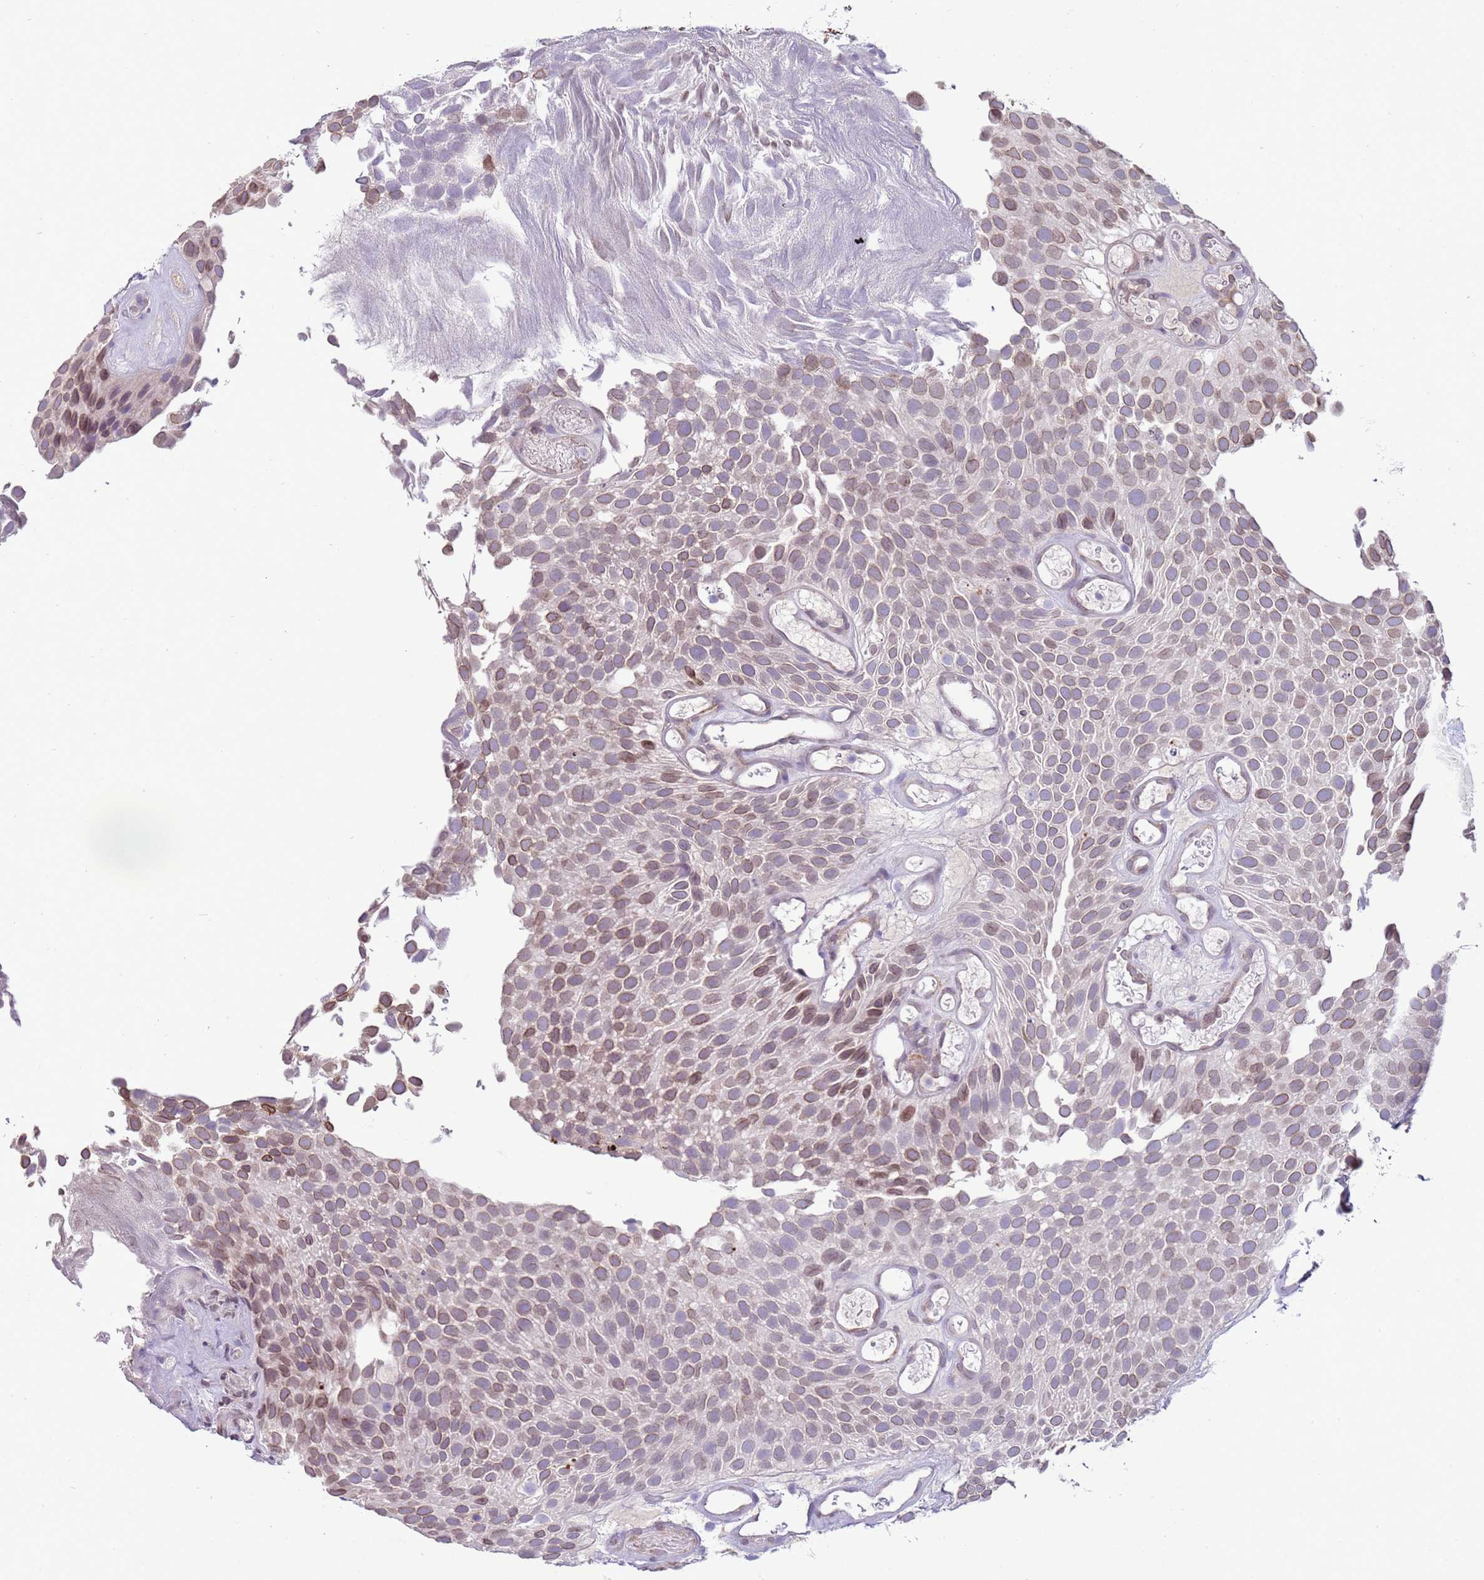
{"staining": {"intensity": "moderate", "quantity": "25%-75%", "location": "cytoplasmic/membranous,nuclear"}, "tissue": "urothelial cancer", "cell_type": "Tumor cells", "image_type": "cancer", "snomed": [{"axis": "morphology", "description": "Urothelial carcinoma, Low grade"}, {"axis": "topography", "description": "Urinary bladder"}], "caption": "This image demonstrates urothelial cancer stained with immunohistochemistry (IHC) to label a protein in brown. The cytoplasmic/membranous and nuclear of tumor cells show moderate positivity for the protein. Nuclei are counter-stained blue.", "gene": "TMEM47", "patient": {"sex": "male", "age": 89}}